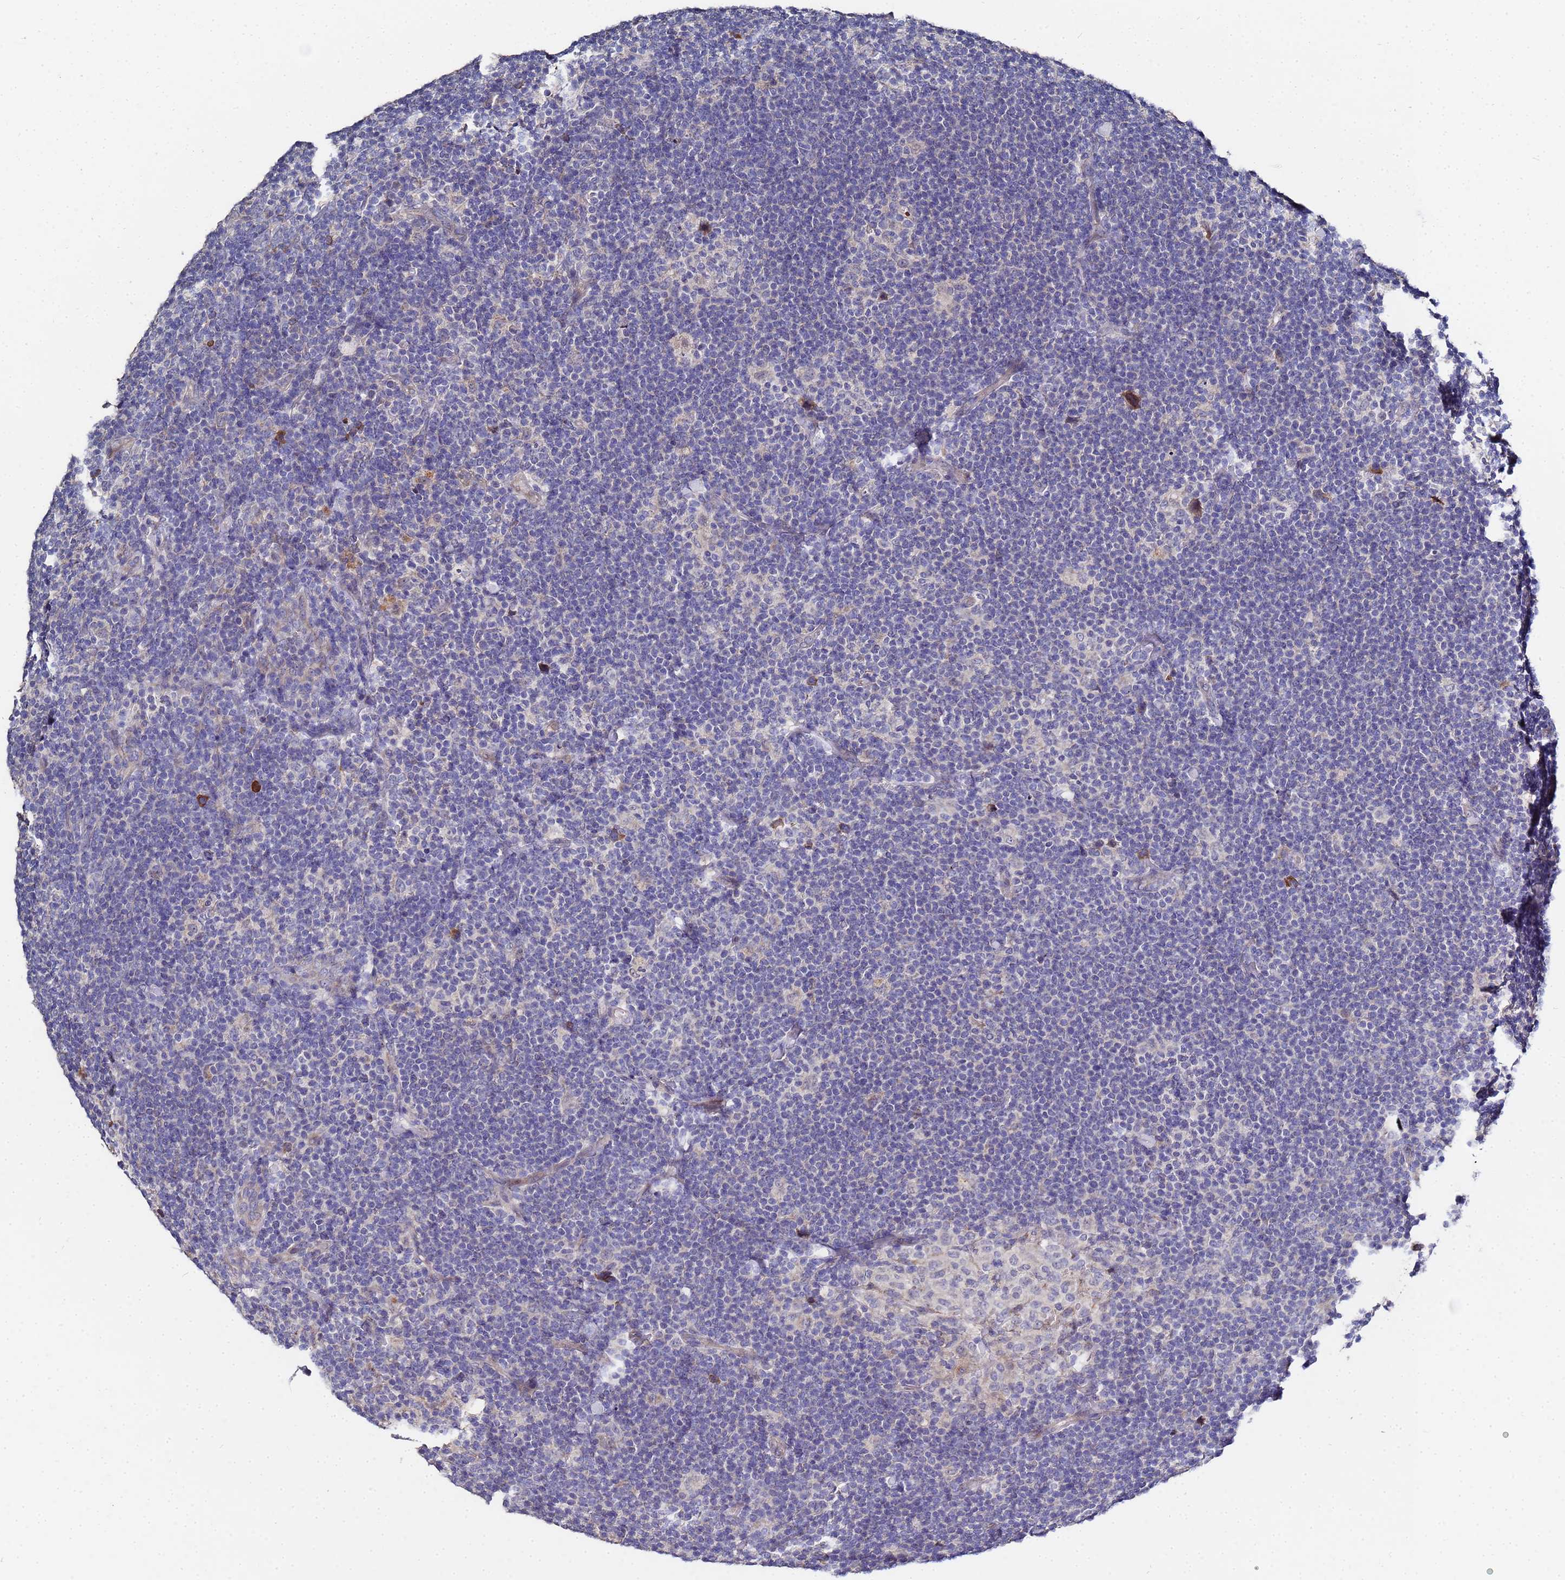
{"staining": {"intensity": "negative", "quantity": "none", "location": "none"}, "tissue": "lymphoma", "cell_type": "Tumor cells", "image_type": "cancer", "snomed": [{"axis": "morphology", "description": "Hodgkin's disease, NOS"}, {"axis": "topography", "description": "Lymph node"}], "caption": "Immunohistochemistry photomicrograph of neoplastic tissue: human Hodgkin's disease stained with DAB shows no significant protein staining in tumor cells.", "gene": "TCP10L", "patient": {"sex": "female", "age": 57}}